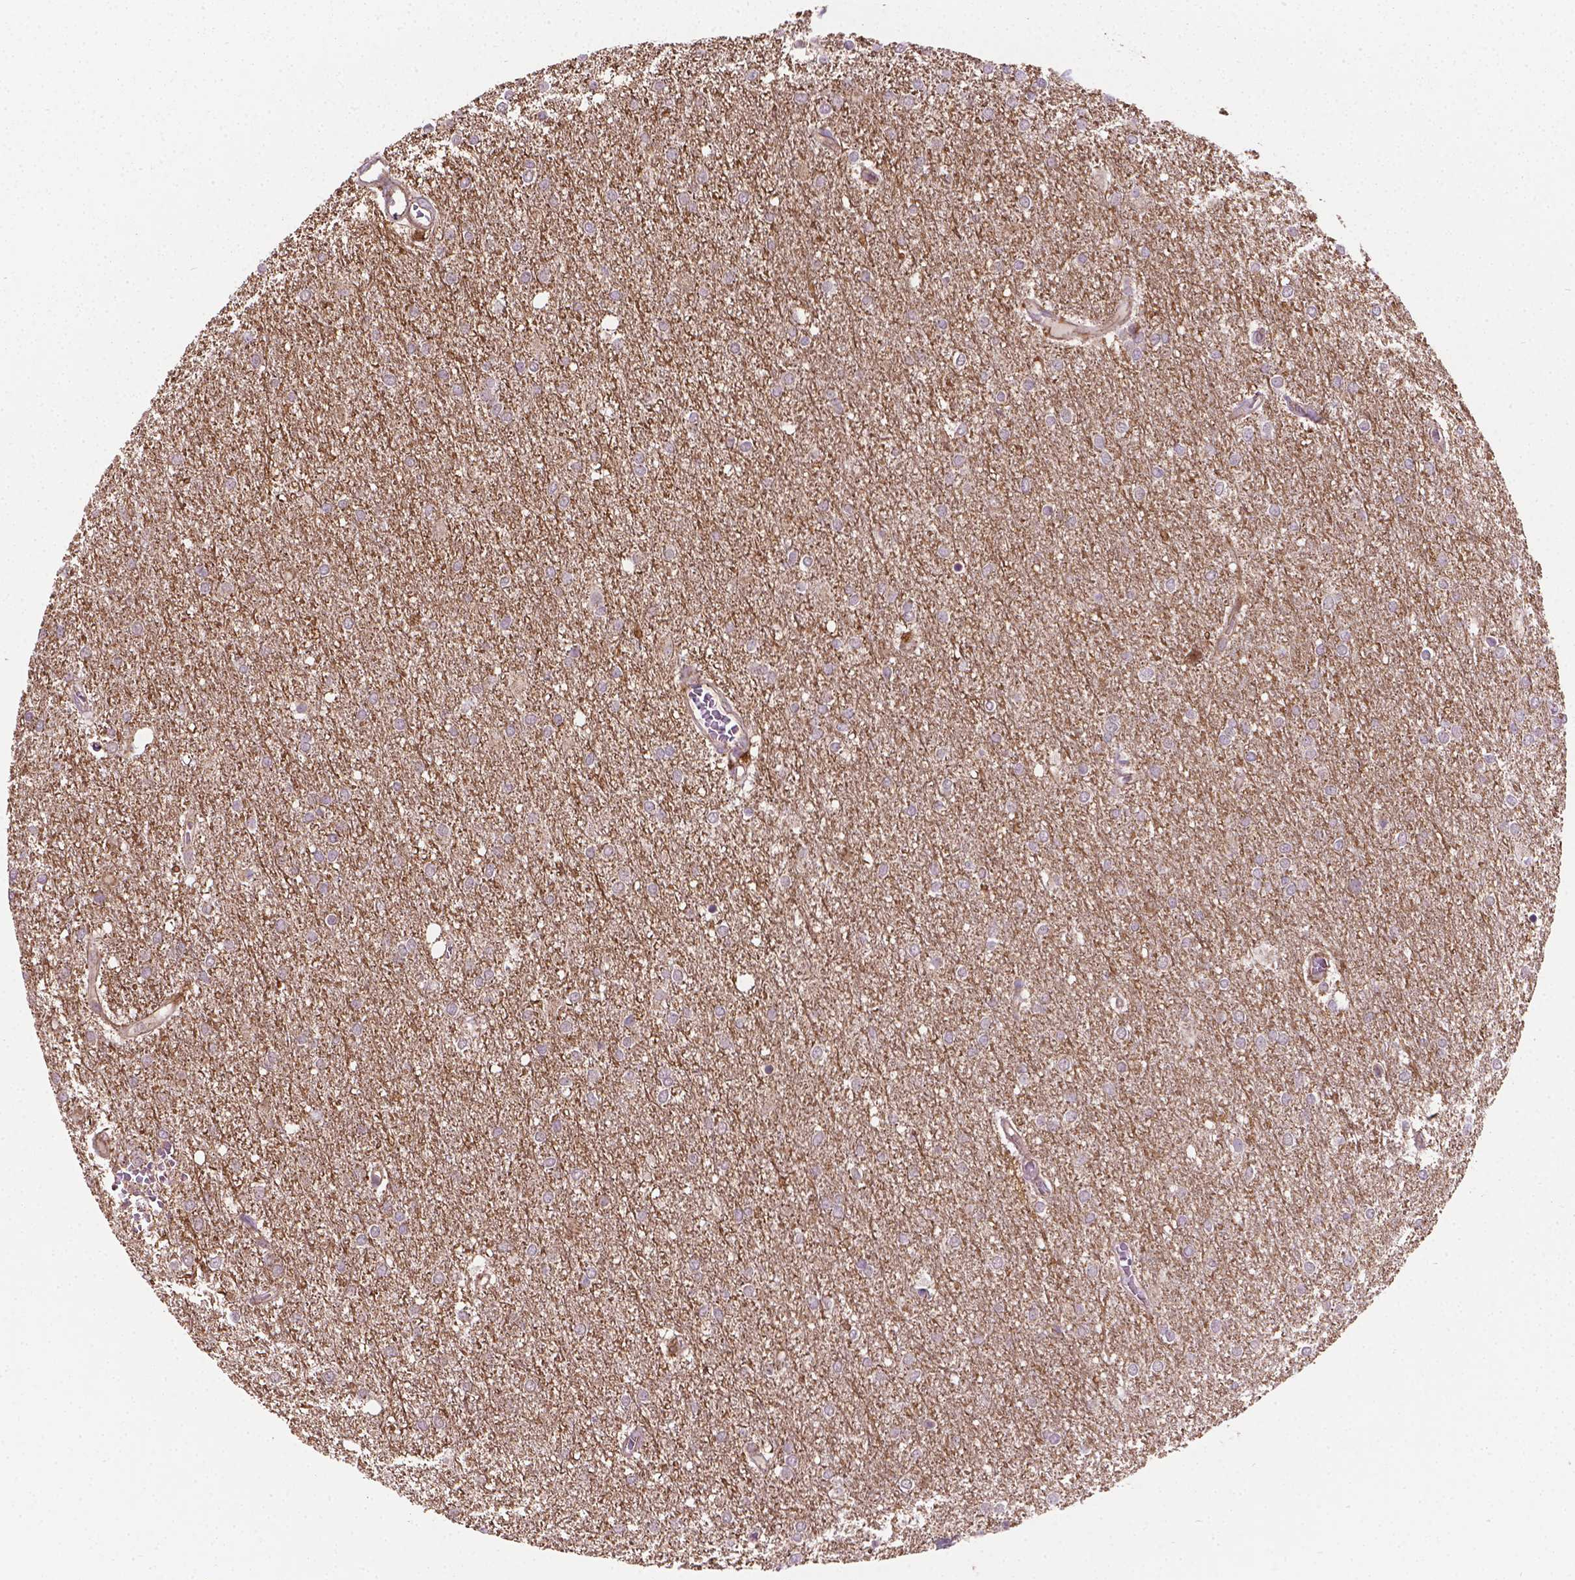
{"staining": {"intensity": "negative", "quantity": "none", "location": "none"}, "tissue": "glioma", "cell_type": "Tumor cells", "image_type": "cancer", "snomed": [{"axis": "morphology", "description": "Glioma, malignant, High grade"}, {"axis": "topography", "description": "Brain"}], "caption": "Tumor cells are negative for protein expression in human glioma.", "gene": "TCAF1", "patient": {"sex": "female", "age": 61}}